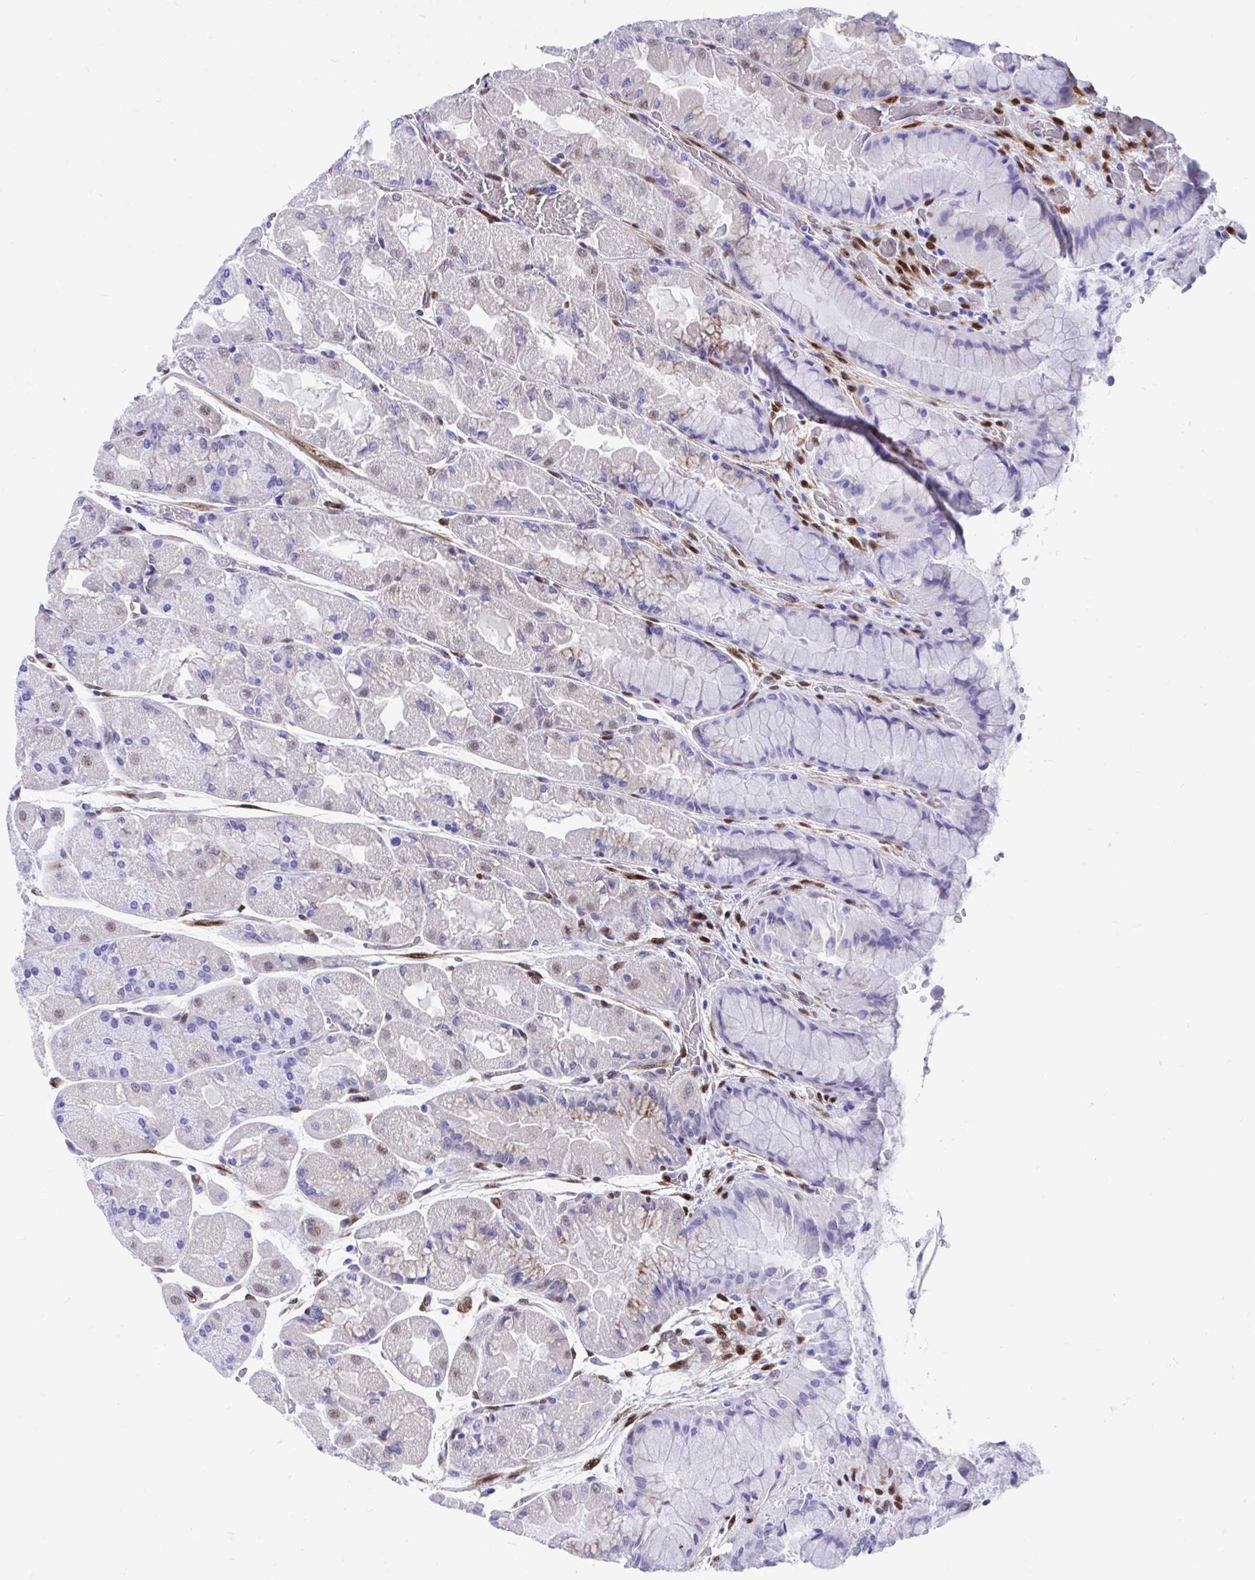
{"staining": {"intensity": "weak", "quantity": "<25%", "location": "cytoplasmic/membranous,nuclear"}, "tissue": "stomach", "cell_type": "Glandular cells", "image_type": "normal", "snomed": [{"axis": "morphology", "description": "Normal tissue, NOS"}, {"axis": "topography", "description": "Stomach"}], "caption": "Glandular cells are negative for protein expression in normal human stomach.", "gene": "RBPMS", "patient": {"sex": "female", "age": 61}}